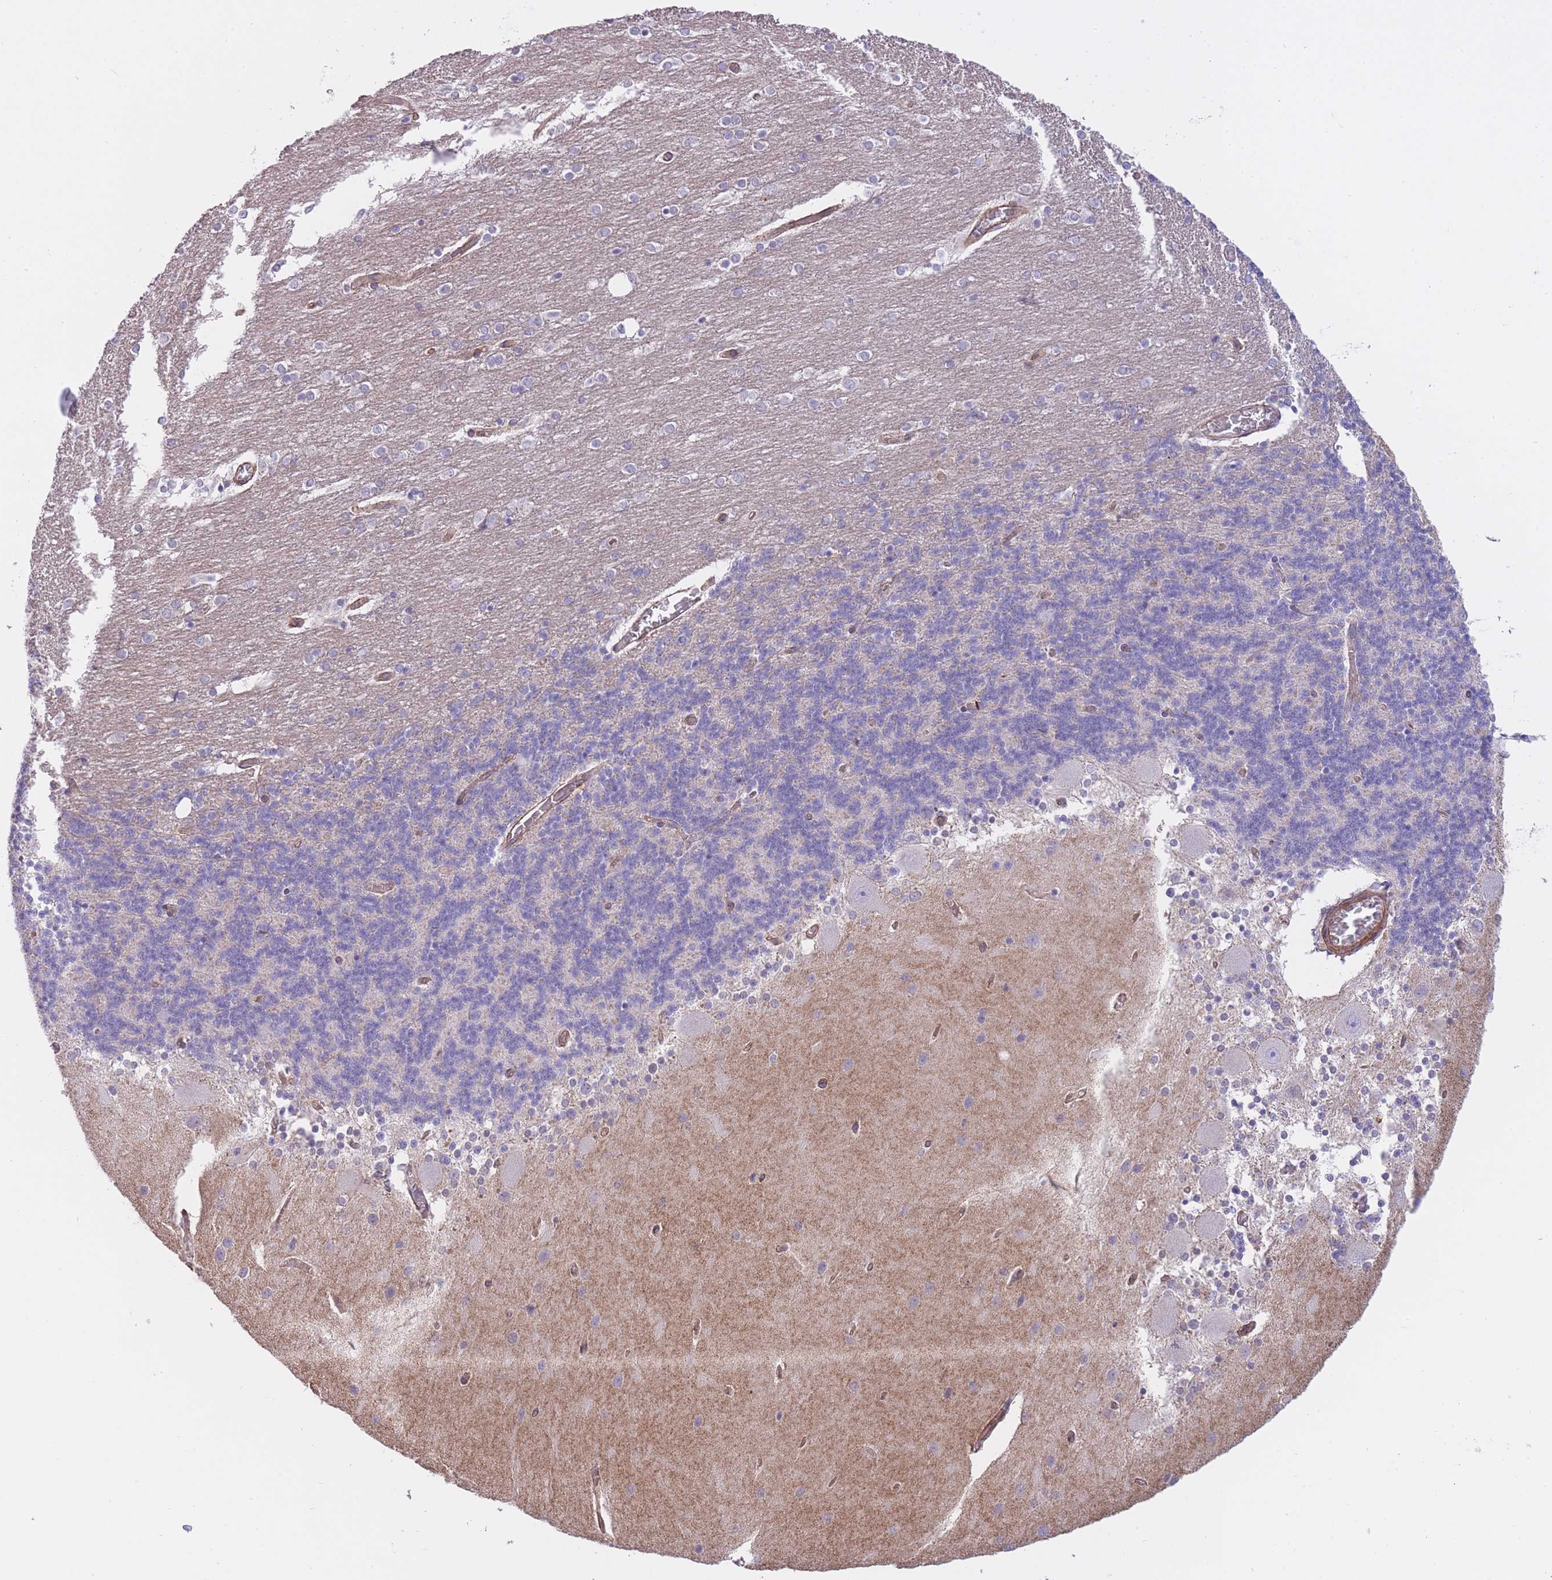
{"staining": {"intensity": "negative", "quantity": "none", "location": "none"}, "tissue": "cerebellum", "cell_type": "Cells in granular layer", "image_type": "normal", "snomed": [{"axis": "morphology", "description": "Normal tissue, NOS"}, {"axis": "topography", "description": "Cerebellum"}], "caption": "High power microscopy histopathology image of an IHC histopathology image of normal cerebellum, revealing no significant expression in cells in granular layer. (Stains: DAB IHC with hematoxylin counter stain, Microscopy: brightfield microscopy at high magnification).", "gene": "QTRT1", "patient": {"sex": "female", "age": 54}}